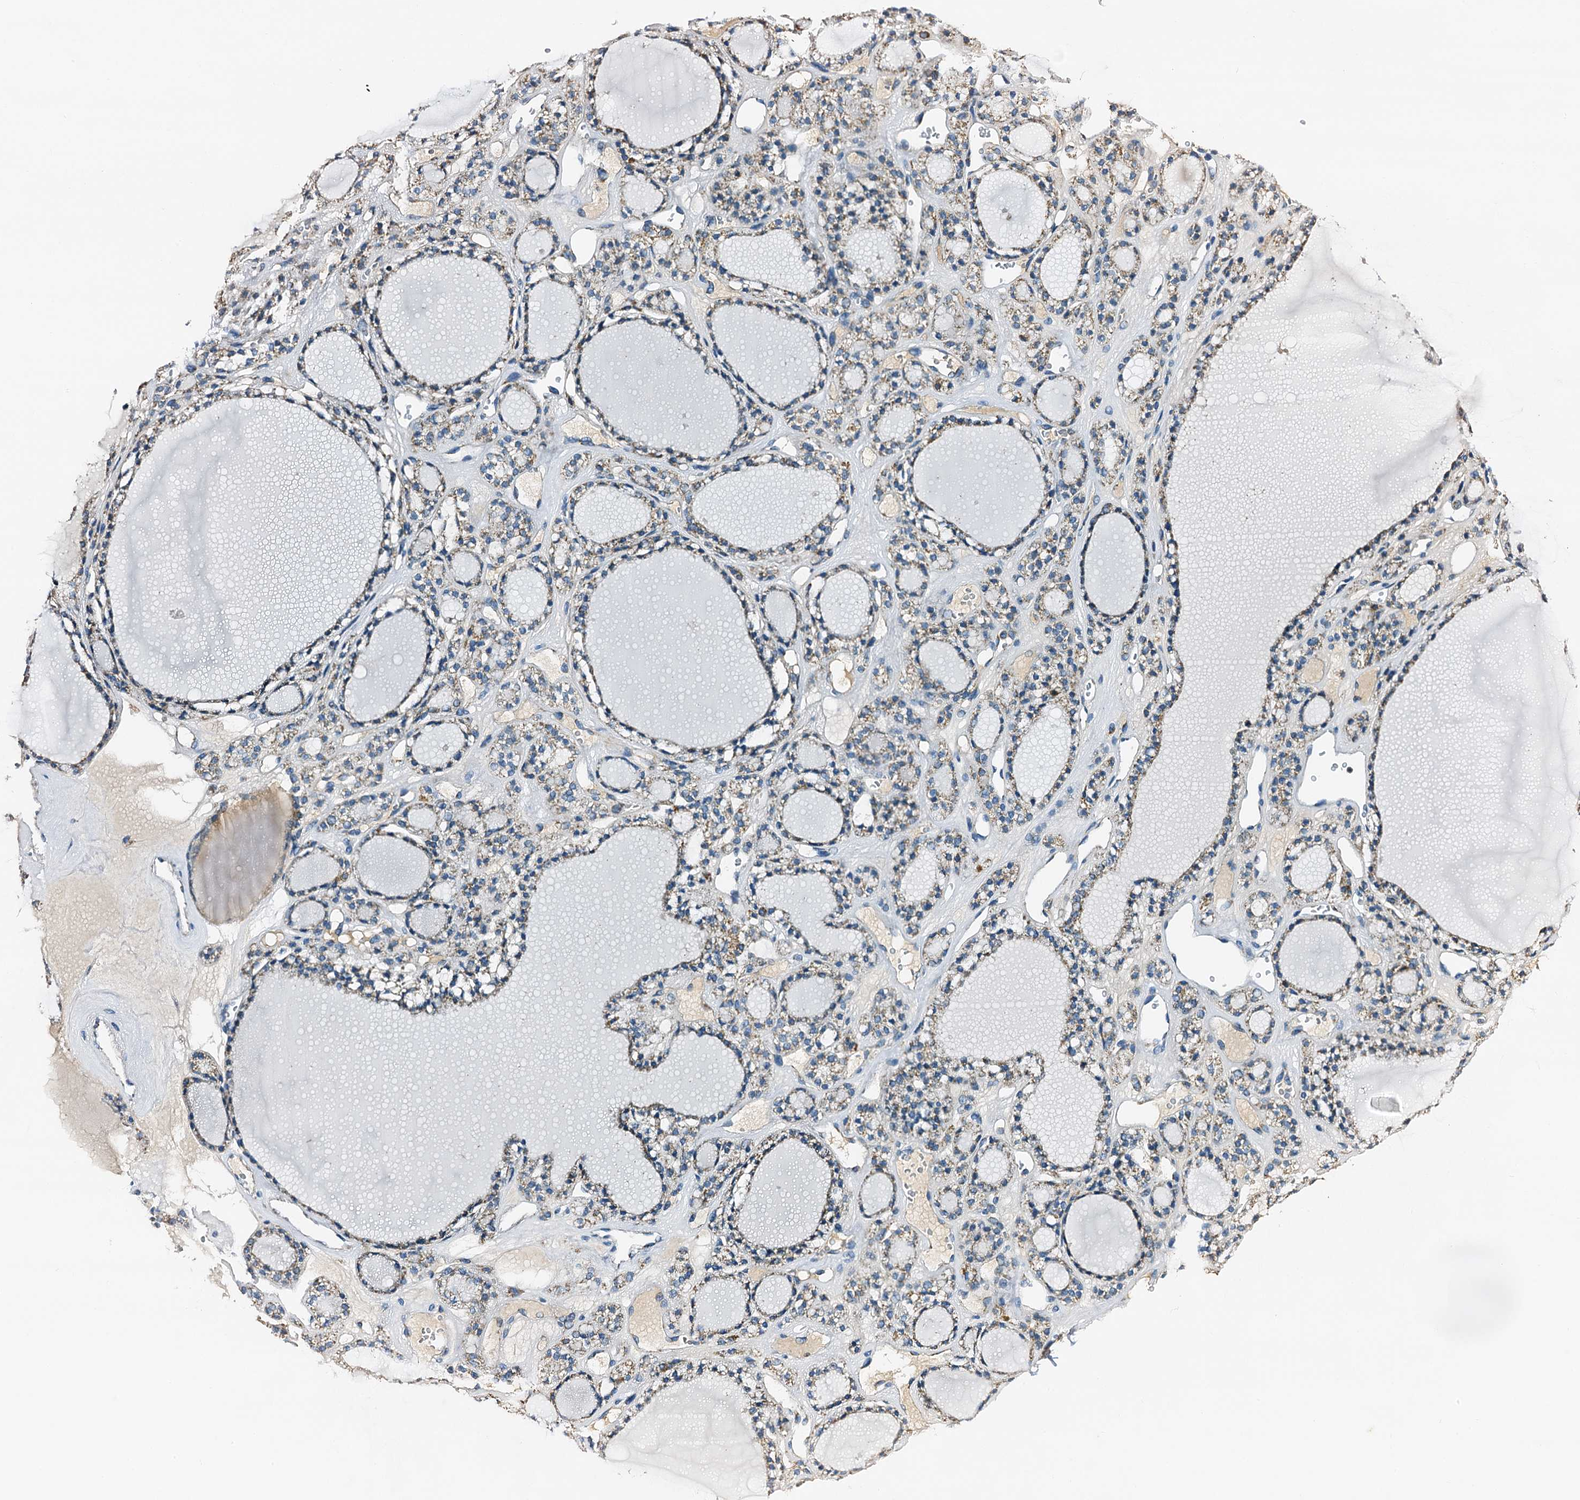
{"staining": {"intensity": "moderate", "quantity": "25%-75%", "location": "cytoplasmic/membranous"}, "tissue": "thyroid gland", "cell_type": "Glandular cells", "image_type": "normal", "snomed": [{"axis": "morphology", "description": "Normal tissue, NOS"}, {"axis": "topography", "description": "Thyroid gland"}], "caption": "Immunohistochemistry (IHC) (DAB) staining of unremarkable human thyroid gland exhibits moderate cytoplasmic/membranous protein expression in approximately 25%-75% of glandular cells.", "gene": "POC1A", "patient": {"sex": "female", "age": 28}}